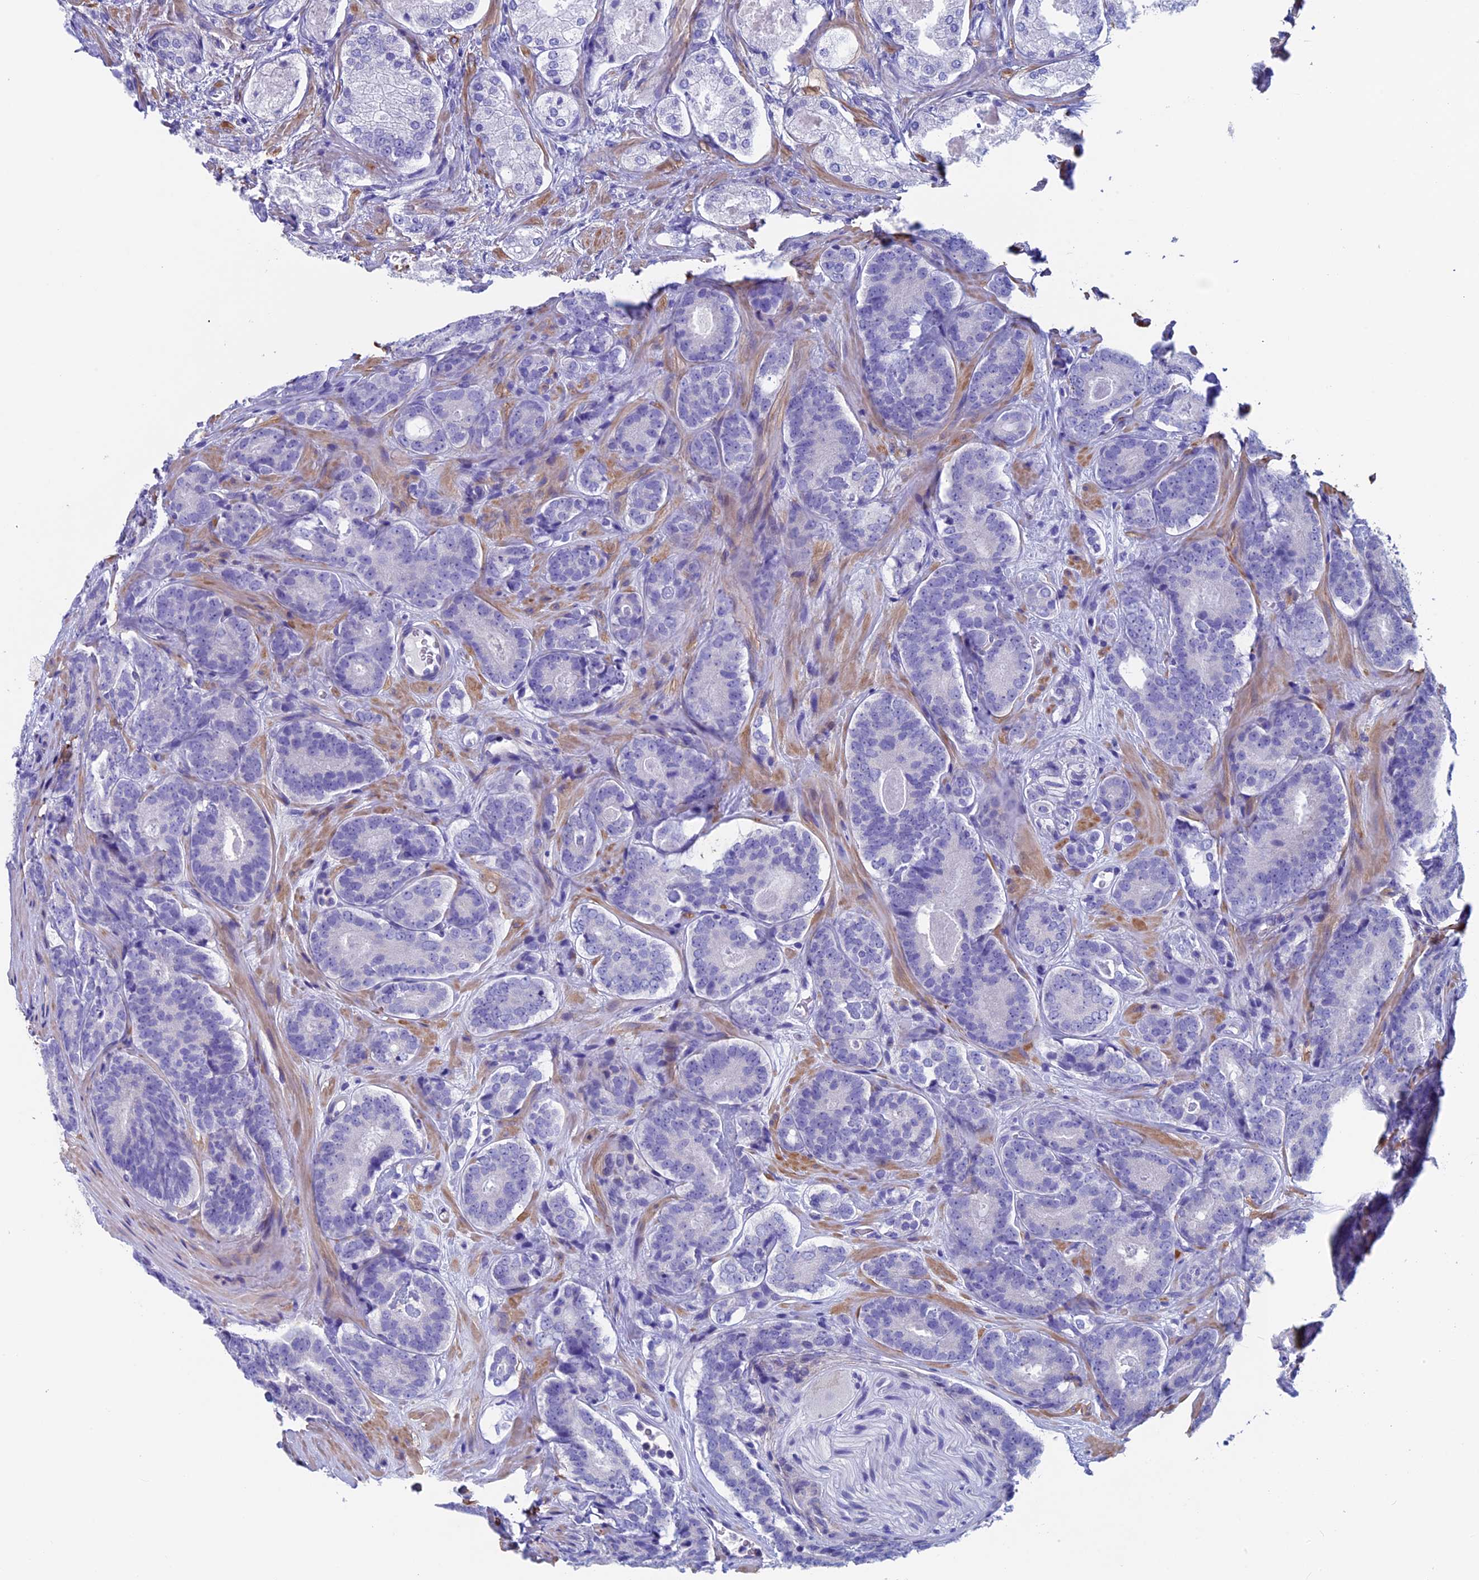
{"staining": {"intensity": "negative", "quantity": "none", "location": "none"}, "tissue": "prostate cancer", "cell_type": "Tumor cells", "image_type": "cancer", "snomed": [{"axis": "morphology", "description": "Adenocarcinoma, High grade"}, {"axis": "topography", "description": "Prostate"}], "caption": "Prostate cancer stained for a protein using immunohistochemistry demonstrates no positivity tumor cells.", "gene": "ADH7", "patient": {"sex": "male", "age": 63}}